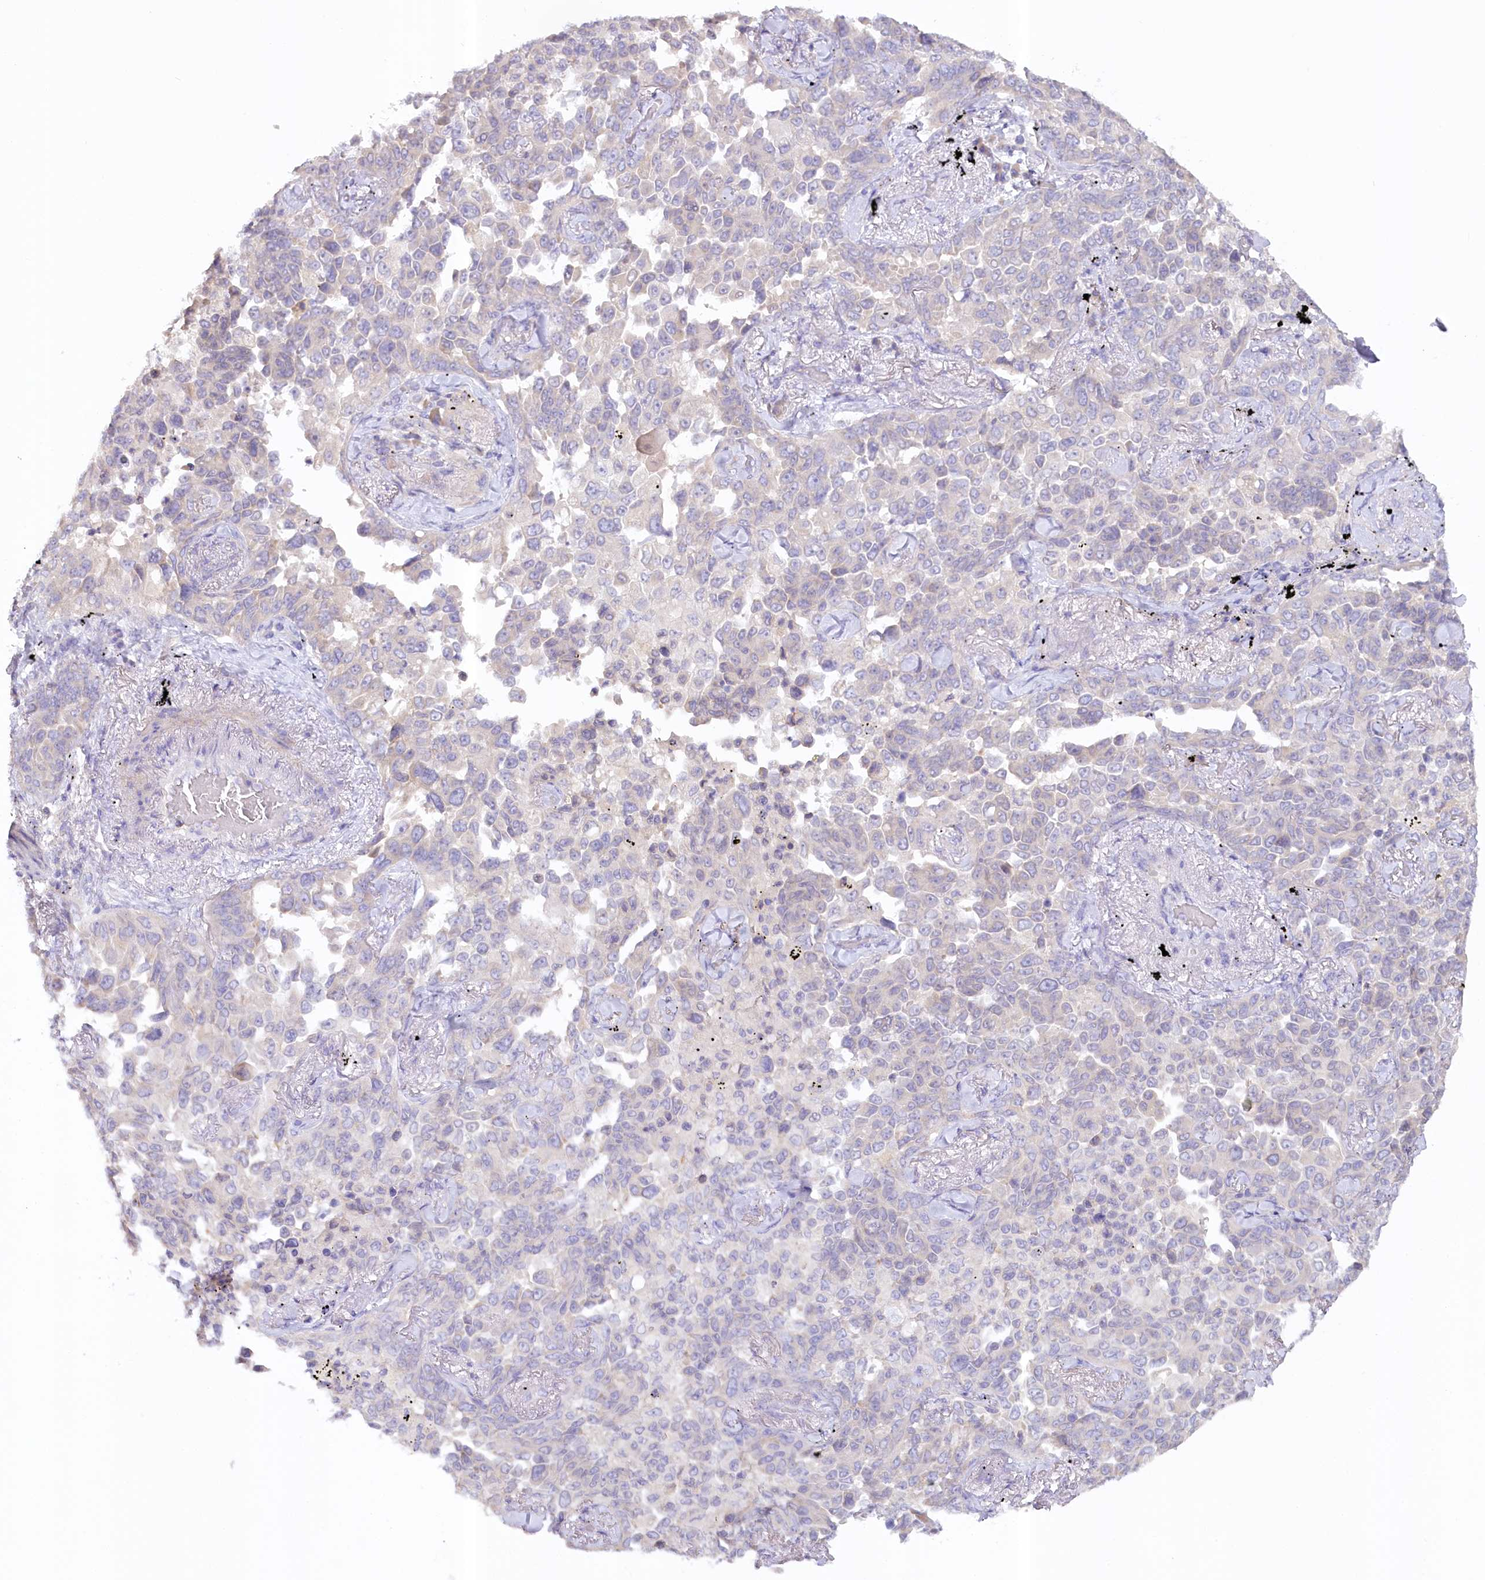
{"staining": {"intensity": "negative", "quantity": "none", "location": "none"}, "tissue": "lung cancer", "cell_type": "Tumor cells", "image_type": "cancer", "snomed": [{"axis": "morphology", "description": "Adenocarcinoma, NOS"}, {"axis": "topography", "description": "Lung"}], "caption": "Immunohistochemistry micrograph of human lung adenocarcinoma stained for a protein (brown), which demonstrates no expression in tumor cells.", "gene": "PAIP2", "patient": {"sex": "female", "age": 67}}